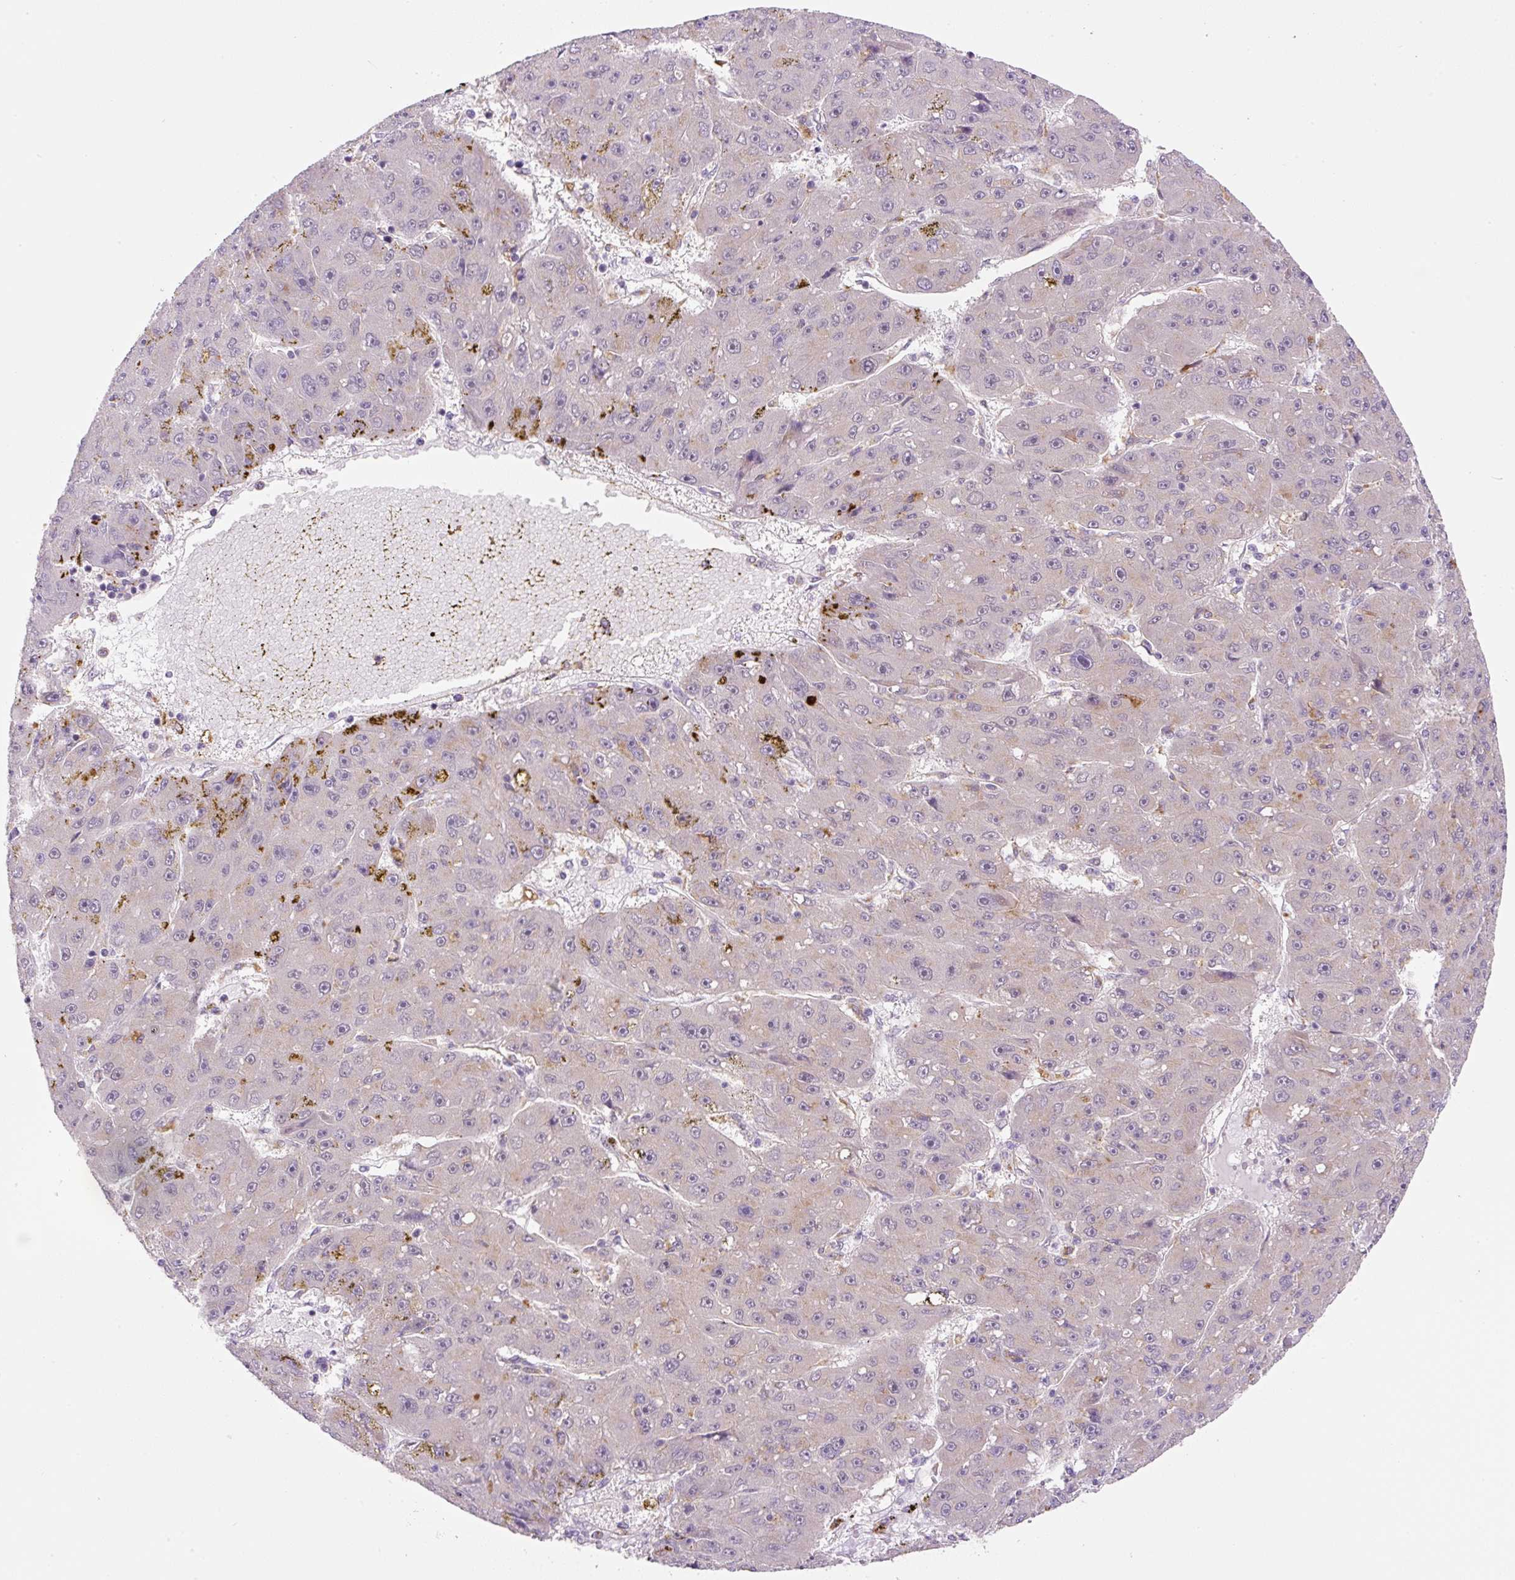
{"staining": {"intensity": "weak", "quantity": "<25%", "location": "cytoplasmic/membranous"}, "tissue": "liver cancer", "cell_type": "Tumor cells", "image_type": "cancer", "snomed": [{"axis": "morphology", "description": "Carcinoma, Hepatocellular, NOS"}, {"axis": "topography", "description": "Liver"}], "caption": "Immunohistochemistry photomicrograph of human liver cancer stained for a protein (brown), which exhibits no positivity in tumor cells. (Stains: DAB IHC with hematoxylin counter stain, Microscopy: brightfield microscopy at high magnification).", "gene": "CEBPZOS", "patient": {"sex": "male", "age": 67}}